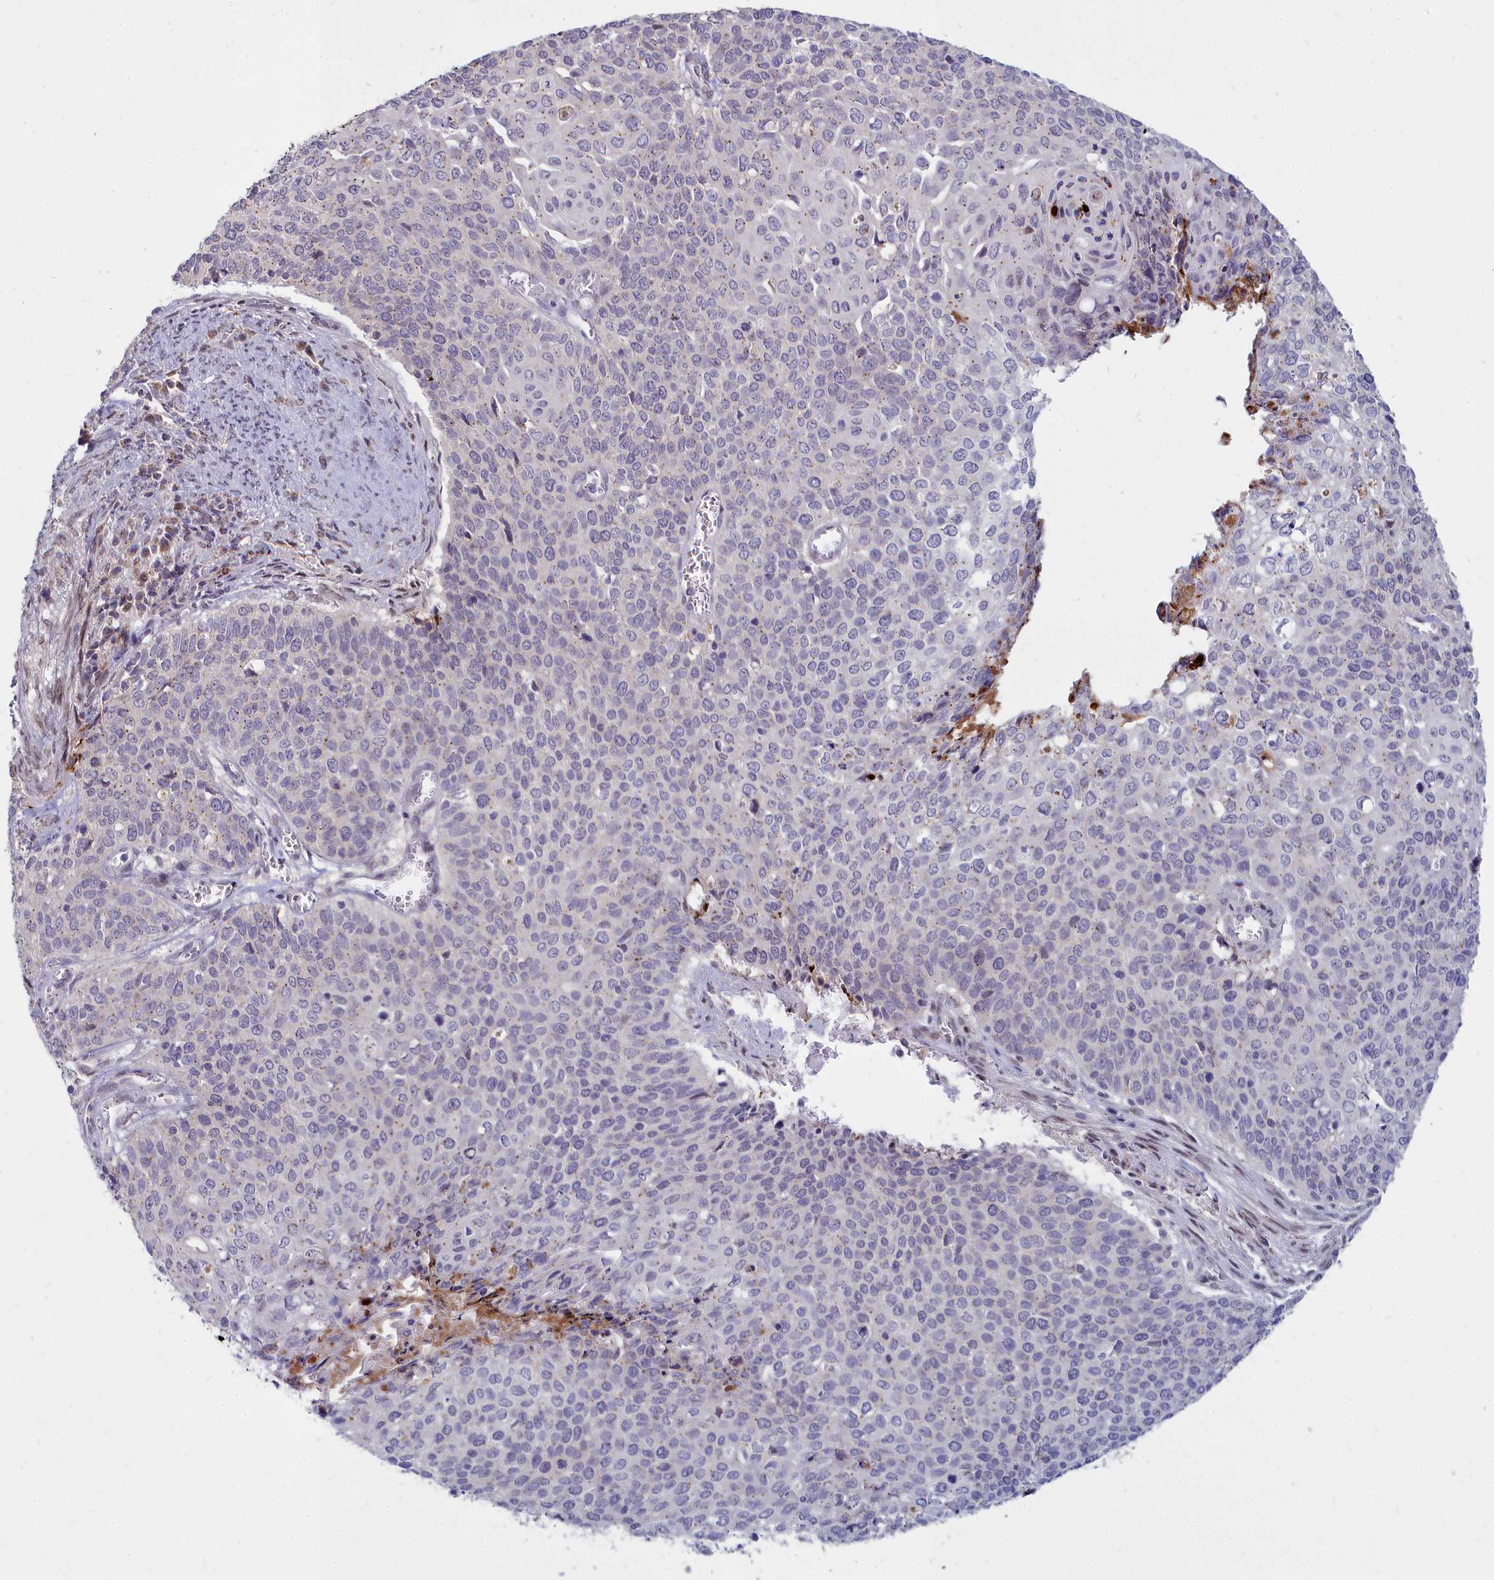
{"staining": {"intensity": "negative", "quantity": "none", "location": "none"}, "tissue": "cervical cancer", "cell_type": "Tumor cells", "image_type": "cancer", "snomed": [{"axis": "morphology", "description": "Squamous cell carcinoma, NOS"}, {"axis": "topography", "description": "Cervix"}], "caption": "Histopathology image shows no significant protein expression in tumor cells of cervical squamous cell carcinoma.", "gene": "NOXA1", "patient": {"sex": "female", "age": 39}}